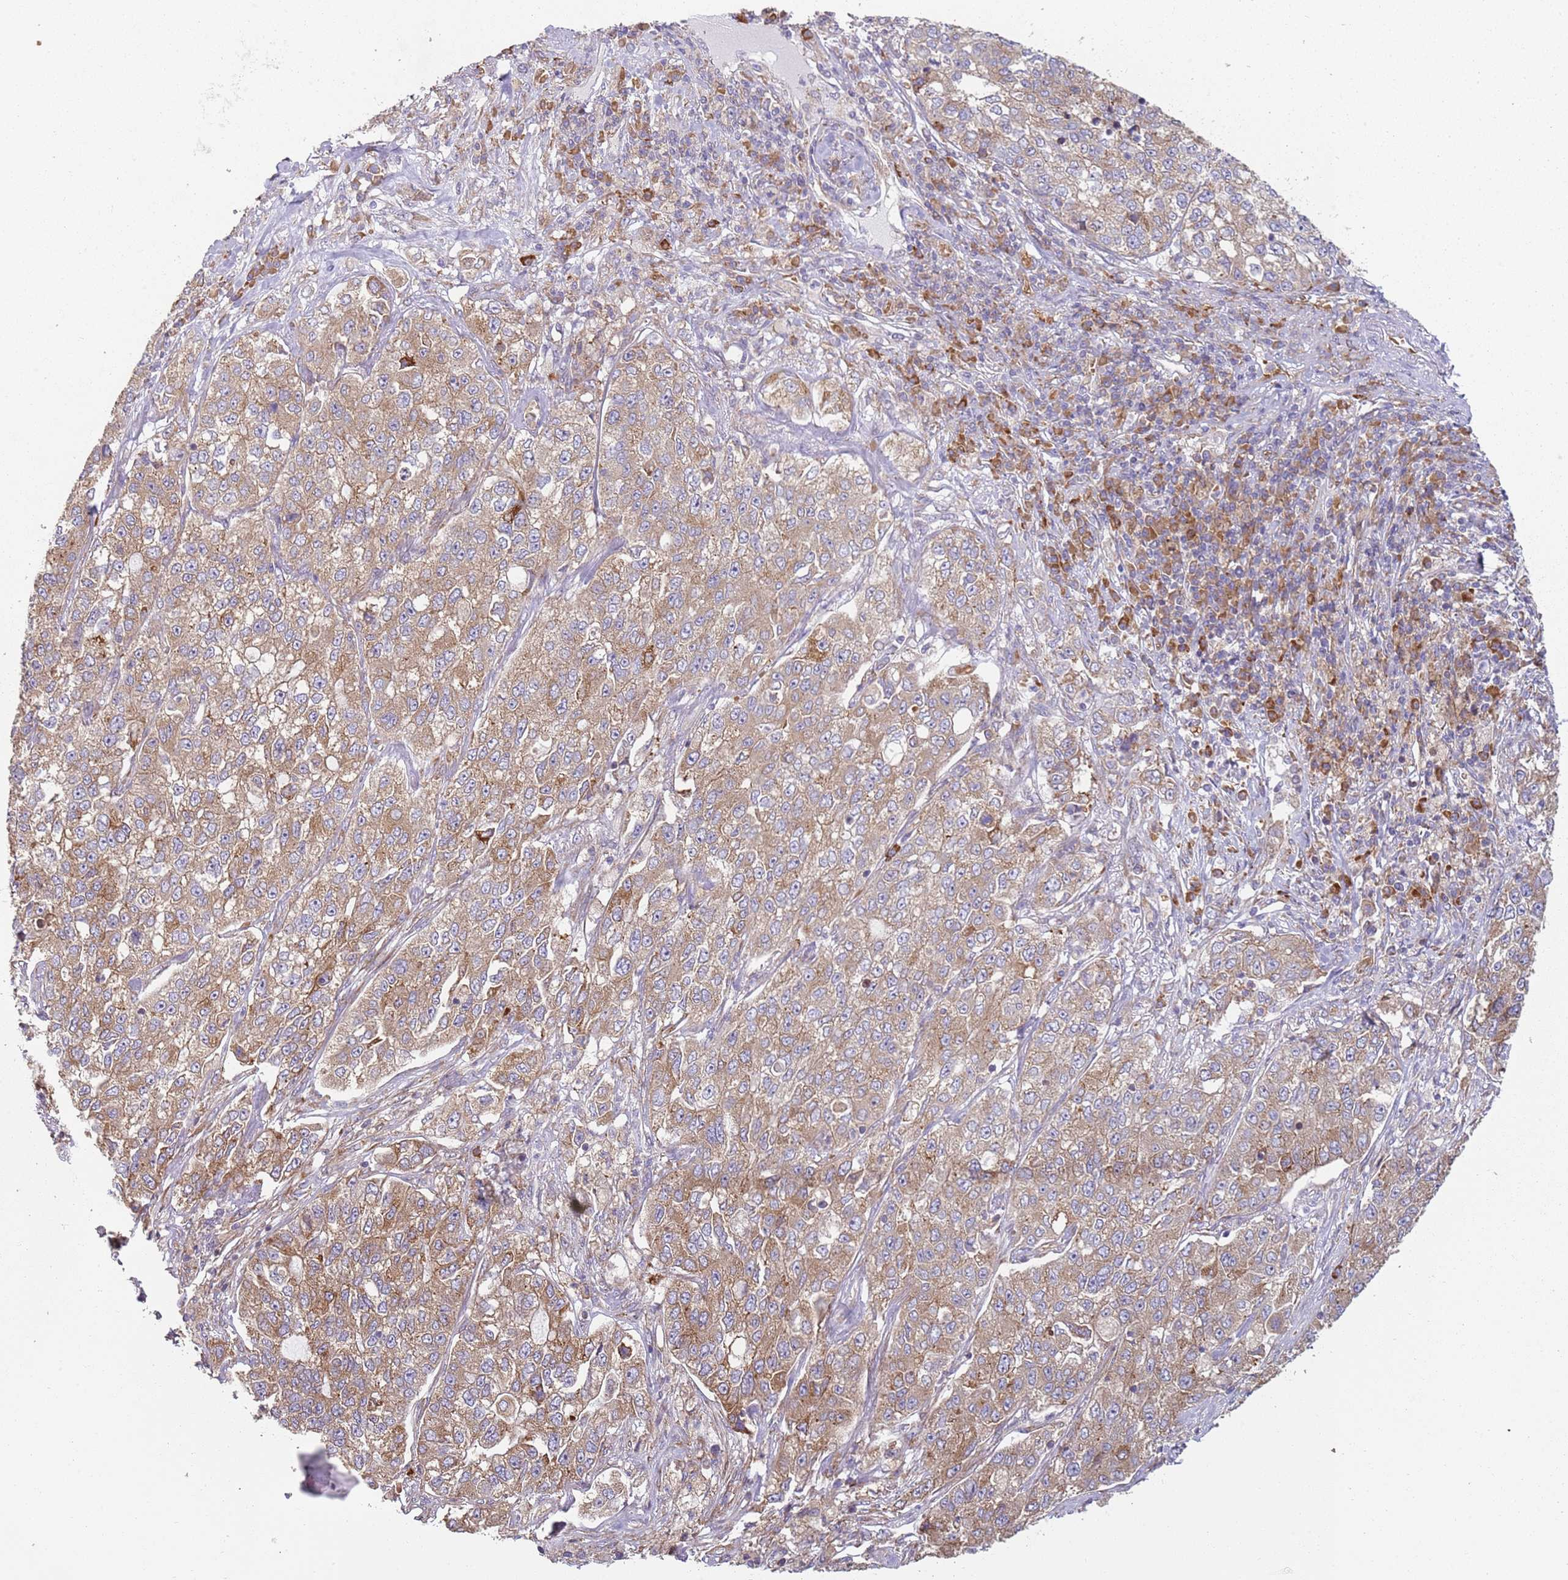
{"staining": {"intensity": "moderate", "quantity": ">75%", "location": "cytoplasmic/membranous"}, "tissue": "lung cancer", "cell_type": "Tumor cells", "image_type": "cancer", "snomed": [{"axis": "morphology", "description": "Adenocarcinoma, NOS"}, {"axis": "topography", "description": "Lung"}], "caption": "Immunohistochemical staining of human lung cancer (adenocarcinoma) demonstrates medium levels of moderate cytoplasmic/membranous positivity in about >75% of tumor cells. Nuclei are stained in blue.", "gene": "SPATA2", "patient": {"sex": "male", "age": 49}}